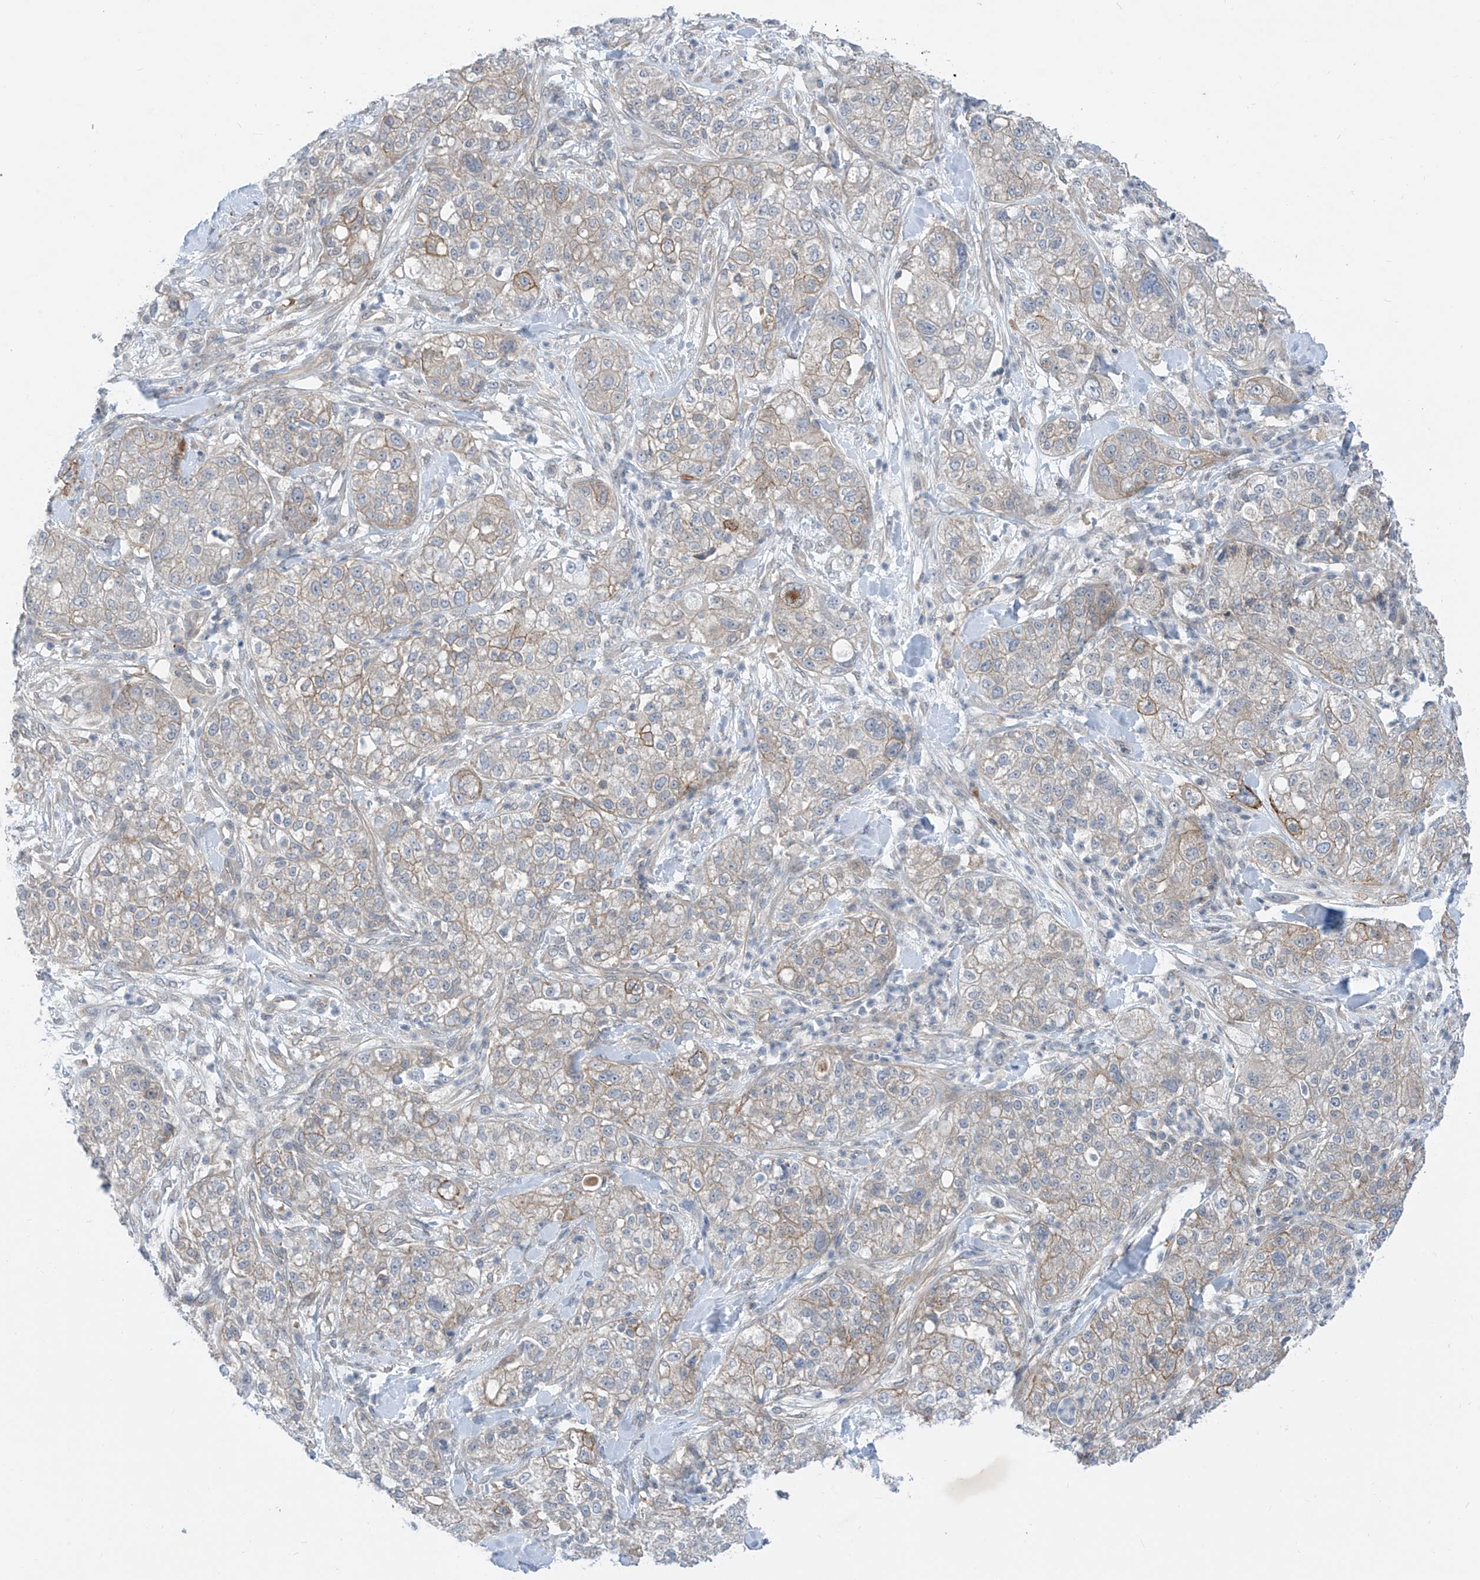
{"staining": {"intensity": "weak", "quantity": "<25%", "location": "cytoplasmic/membranous"}, "tissue": "pancreatic cancer", "cell_type": "Tumor cells", "image_type": "cancer", "snomed": [{"axis": "morphology", "description": "Adenocarcinoma, NOS"}, {"axis": "topography", "description": "Pancreas"}], "caption": "Immunohistochemistry photomicrograph of pancreatic adenocarcinoma stained for a protein (brown), which demonstrates no expression in tumor cells.", "gene": "ABLIM2", "patient": {"sex": "female", "age": 78}}